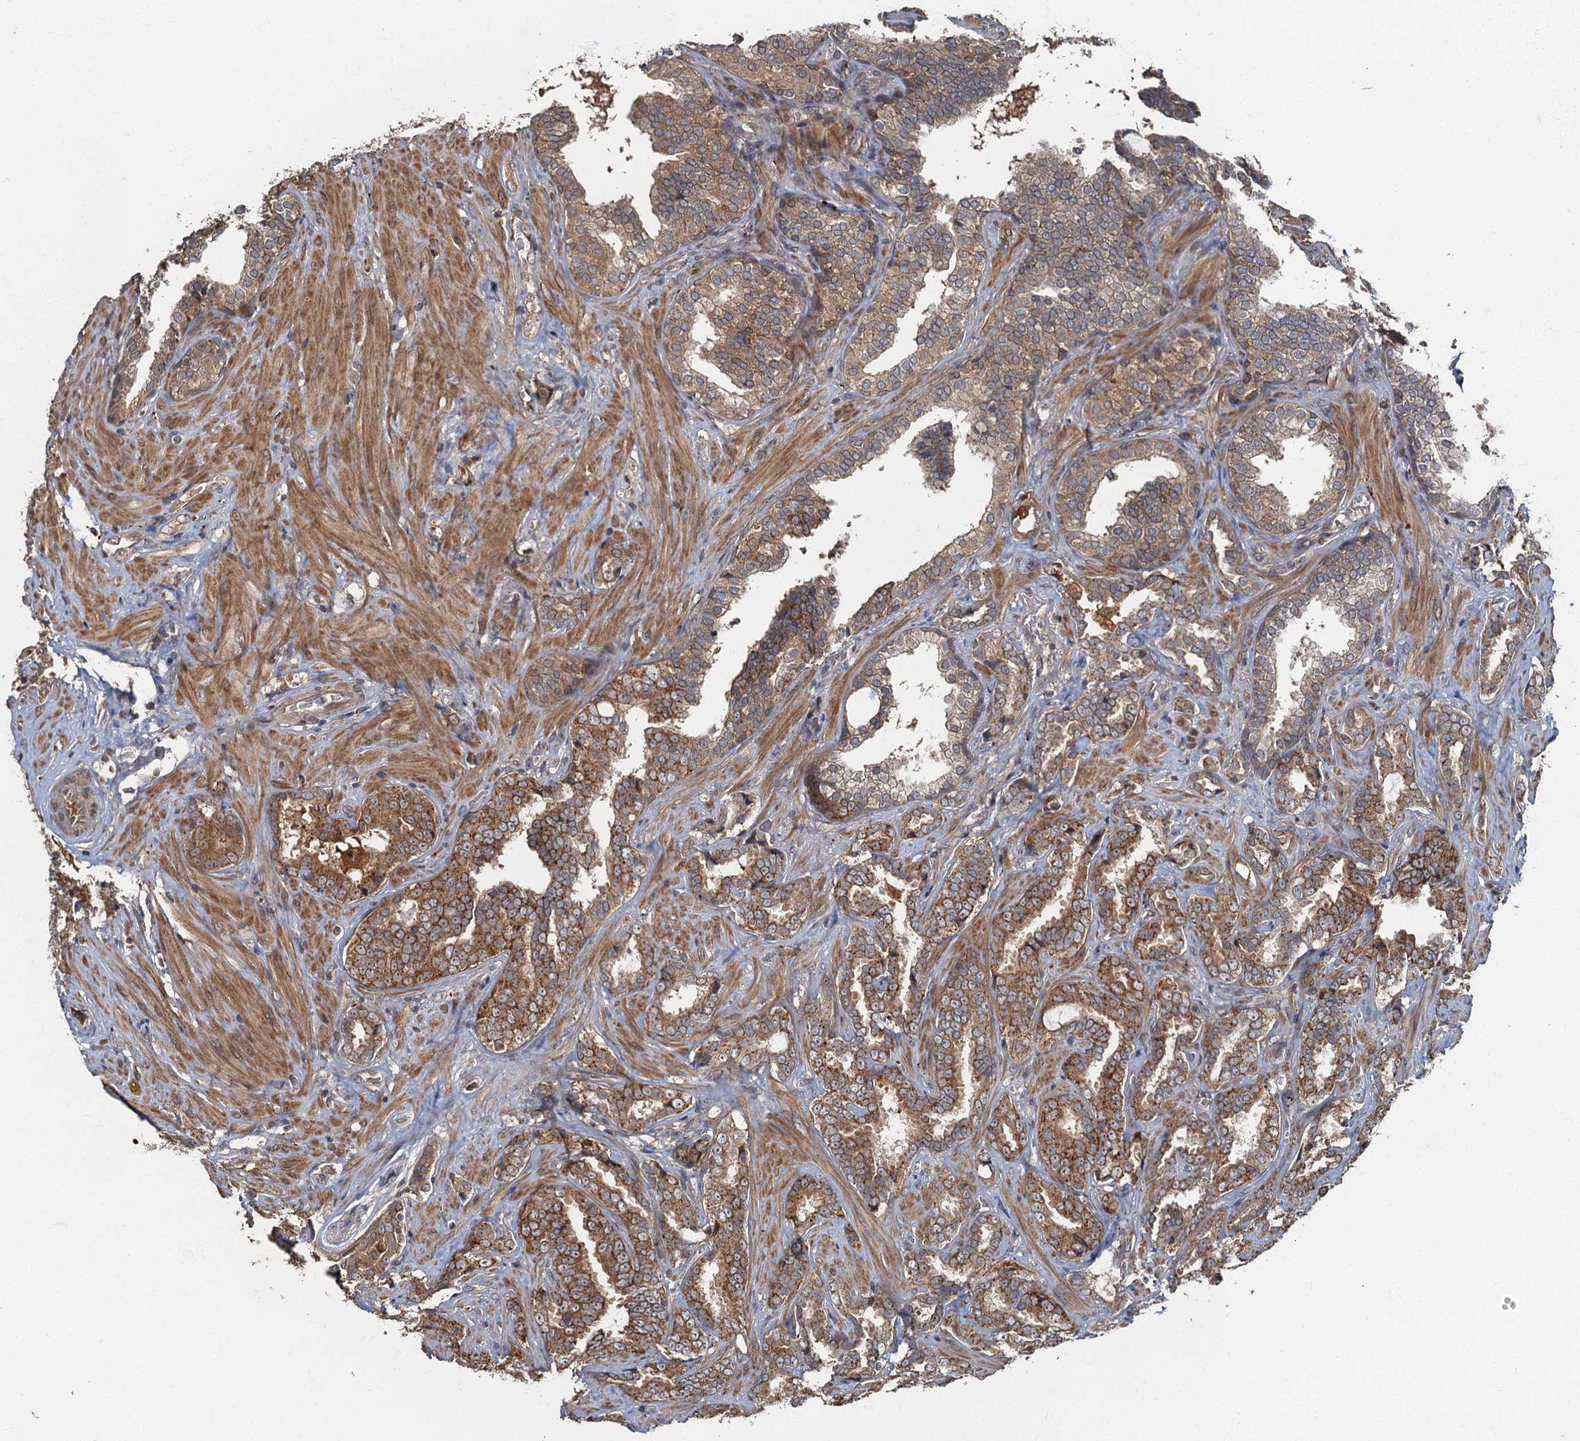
{"staining": {"intensity": "moderate", "quantity": ">75%", "location": "cytoplasmic/membranous"}, "tissue": "prostate cancer", "cell_type": "Tumor cells", "image_type": "cancer", "snomed": [{"axis": "morphology", "description": "Adenocarcinoma, High grade"}, {"axis": "topography", "description": "Prostate and seminal vesicle, NOS"}], "caption": "Tumor cells show medium levels of moderate cytoplasmic/membranous staining in about >75% of cells in prostate cancer (high-grade adenocarcinoma). Ihc stains the protein in brown and the nuclei are stained blue.", "gene": "WDCP", "patient": {"sex": "male", "age": 67}}